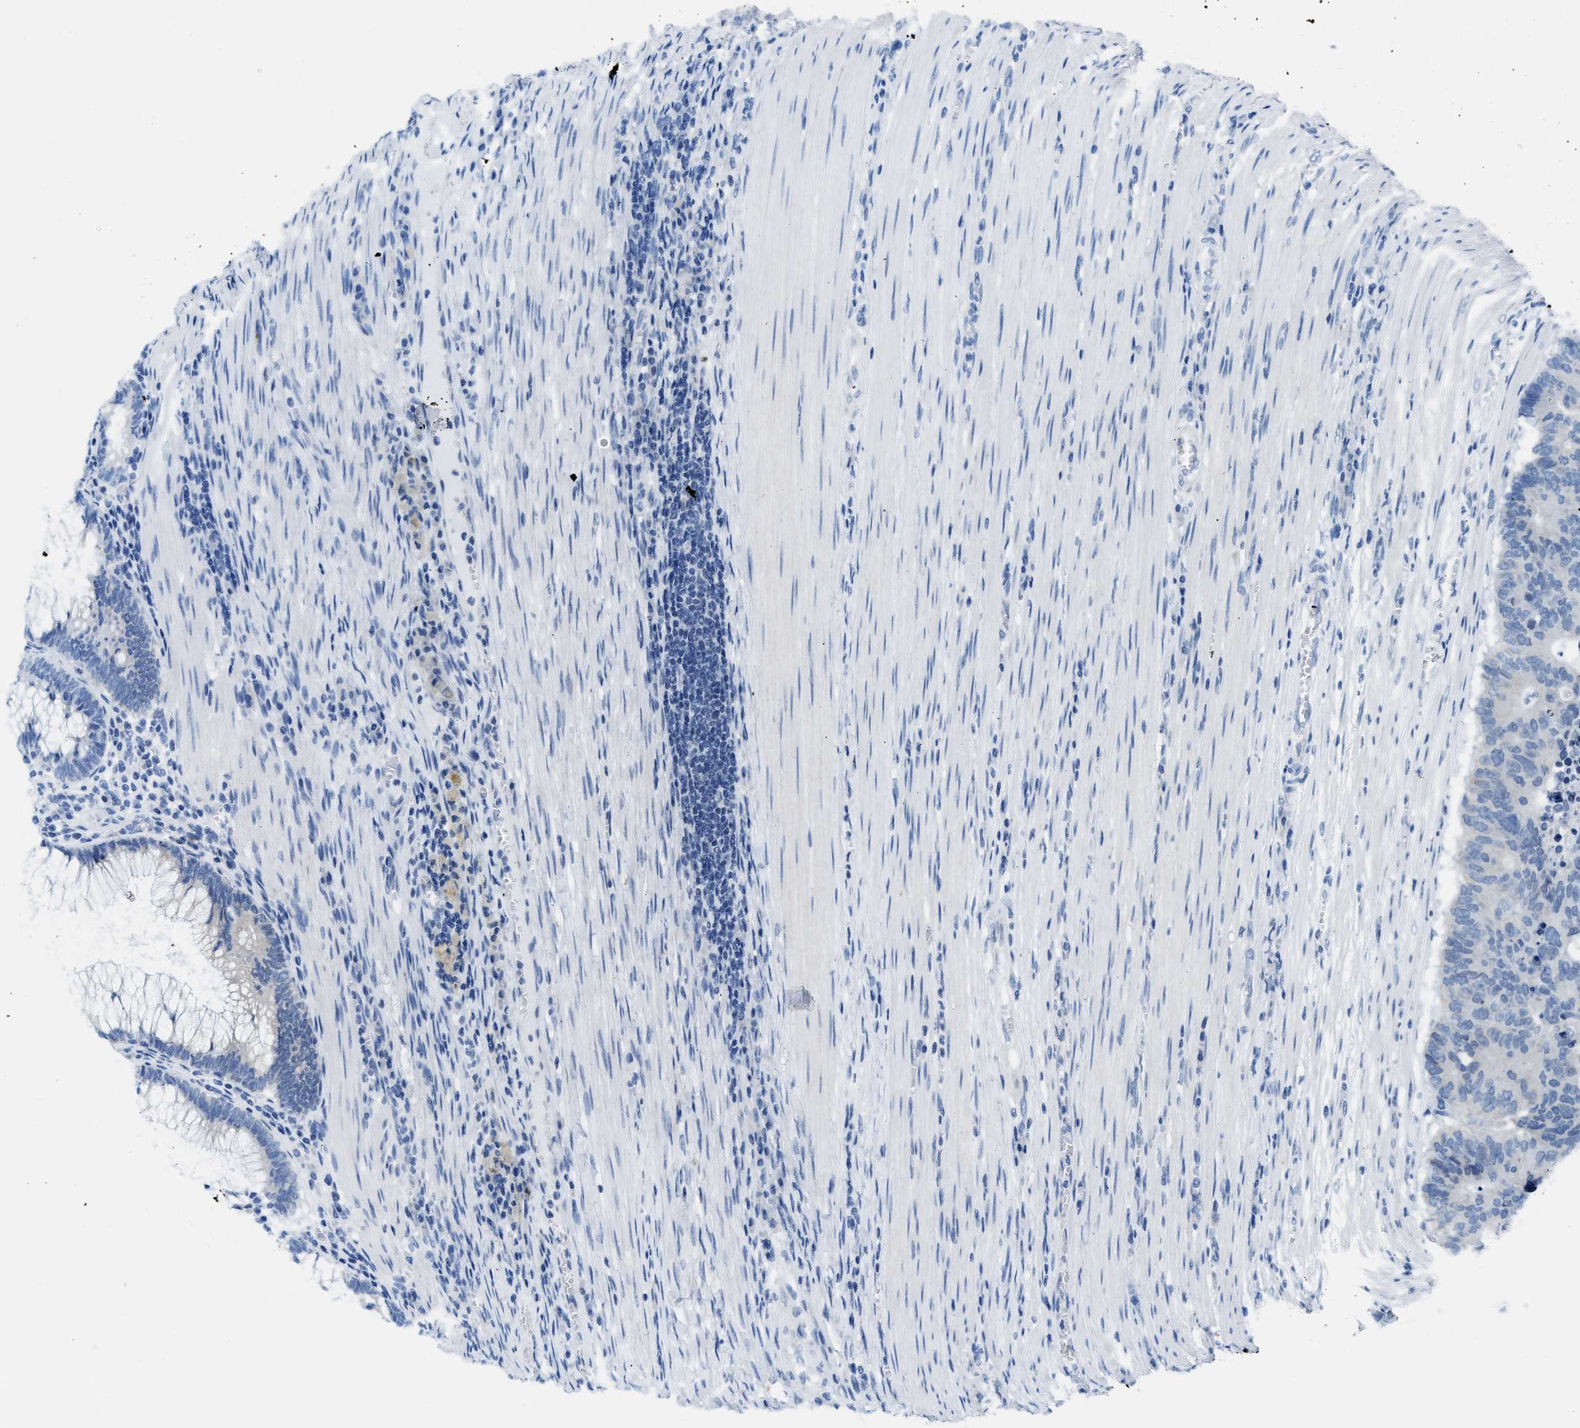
{"staining": {"intensity": "negative", "quantity": "none", "location": "none"}, "tissue": "colorectal cancer", "cell_type": "Tumor cells", "image_type": "cancer", "snomed": [{"axis": "morphology", "description": "Adenocarcinoma, NOS"}, {"axis": "topography", "description": "Colon"}], "caption": "IHC image of adenocarcinoma (colorectal) stained for a protein (brown), which demonstrates no positivity in tumor cells.", "gene": "ASZ1", "patient": {"sex": "male", "age": 87}}